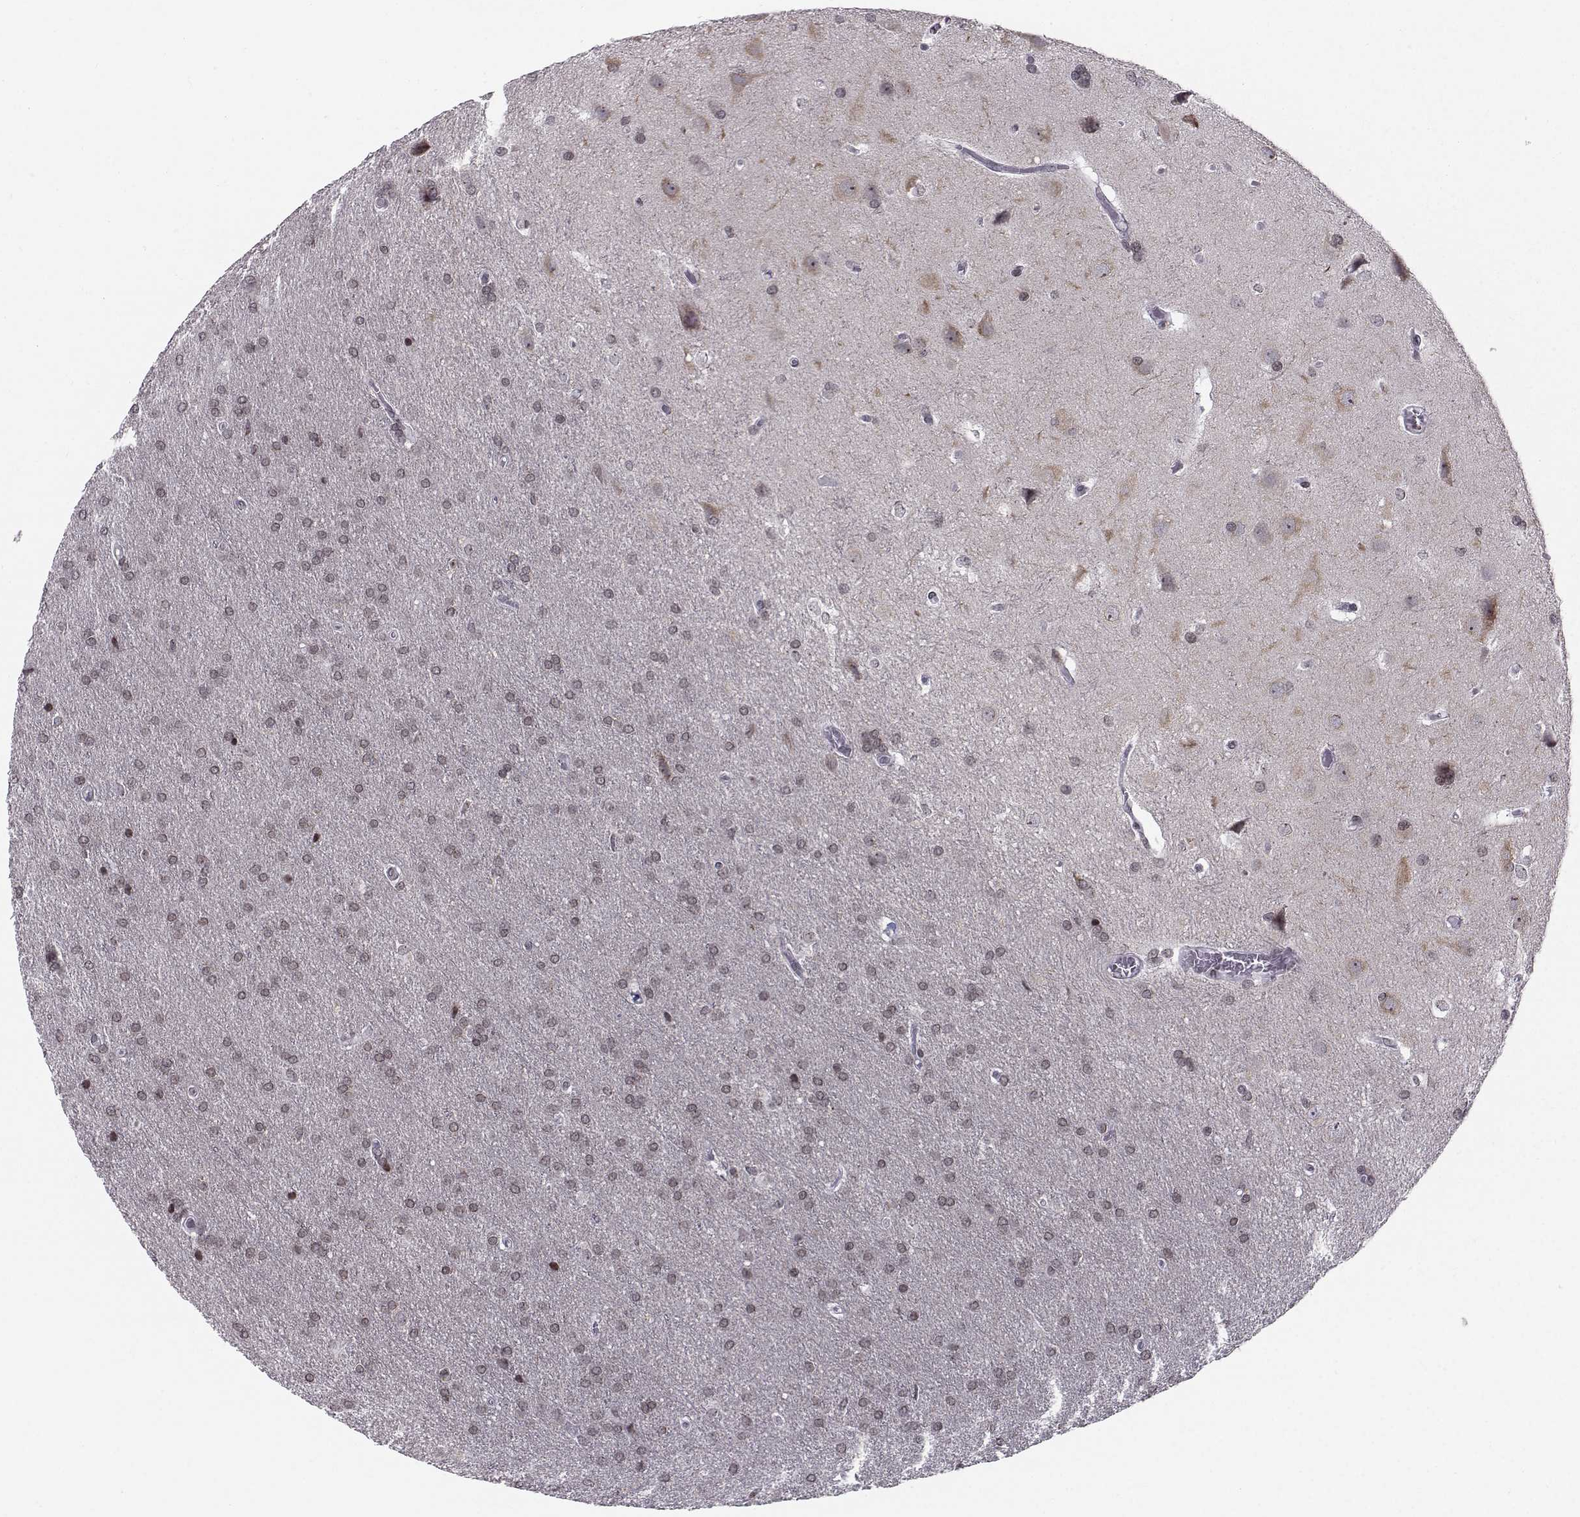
{"staining": {"intensity": "weak", "quantity": "<25%", "location": "cytoplasmic/membranous"}, "tissue": "glioma", "cell_type": "Tumor cells", "image_type": "cancer", "snomed": [{"axis": "morphology", "description": "Glioma, malignant, Low grade"}, {"axis": "topography", "description": "Brain"}], "caption": "Human glioma stained for a protein using IHC exhibits no positivity in tumor cells.", "gene": "MARCHF4", "patient": {"sex": "female", "age": 32}}